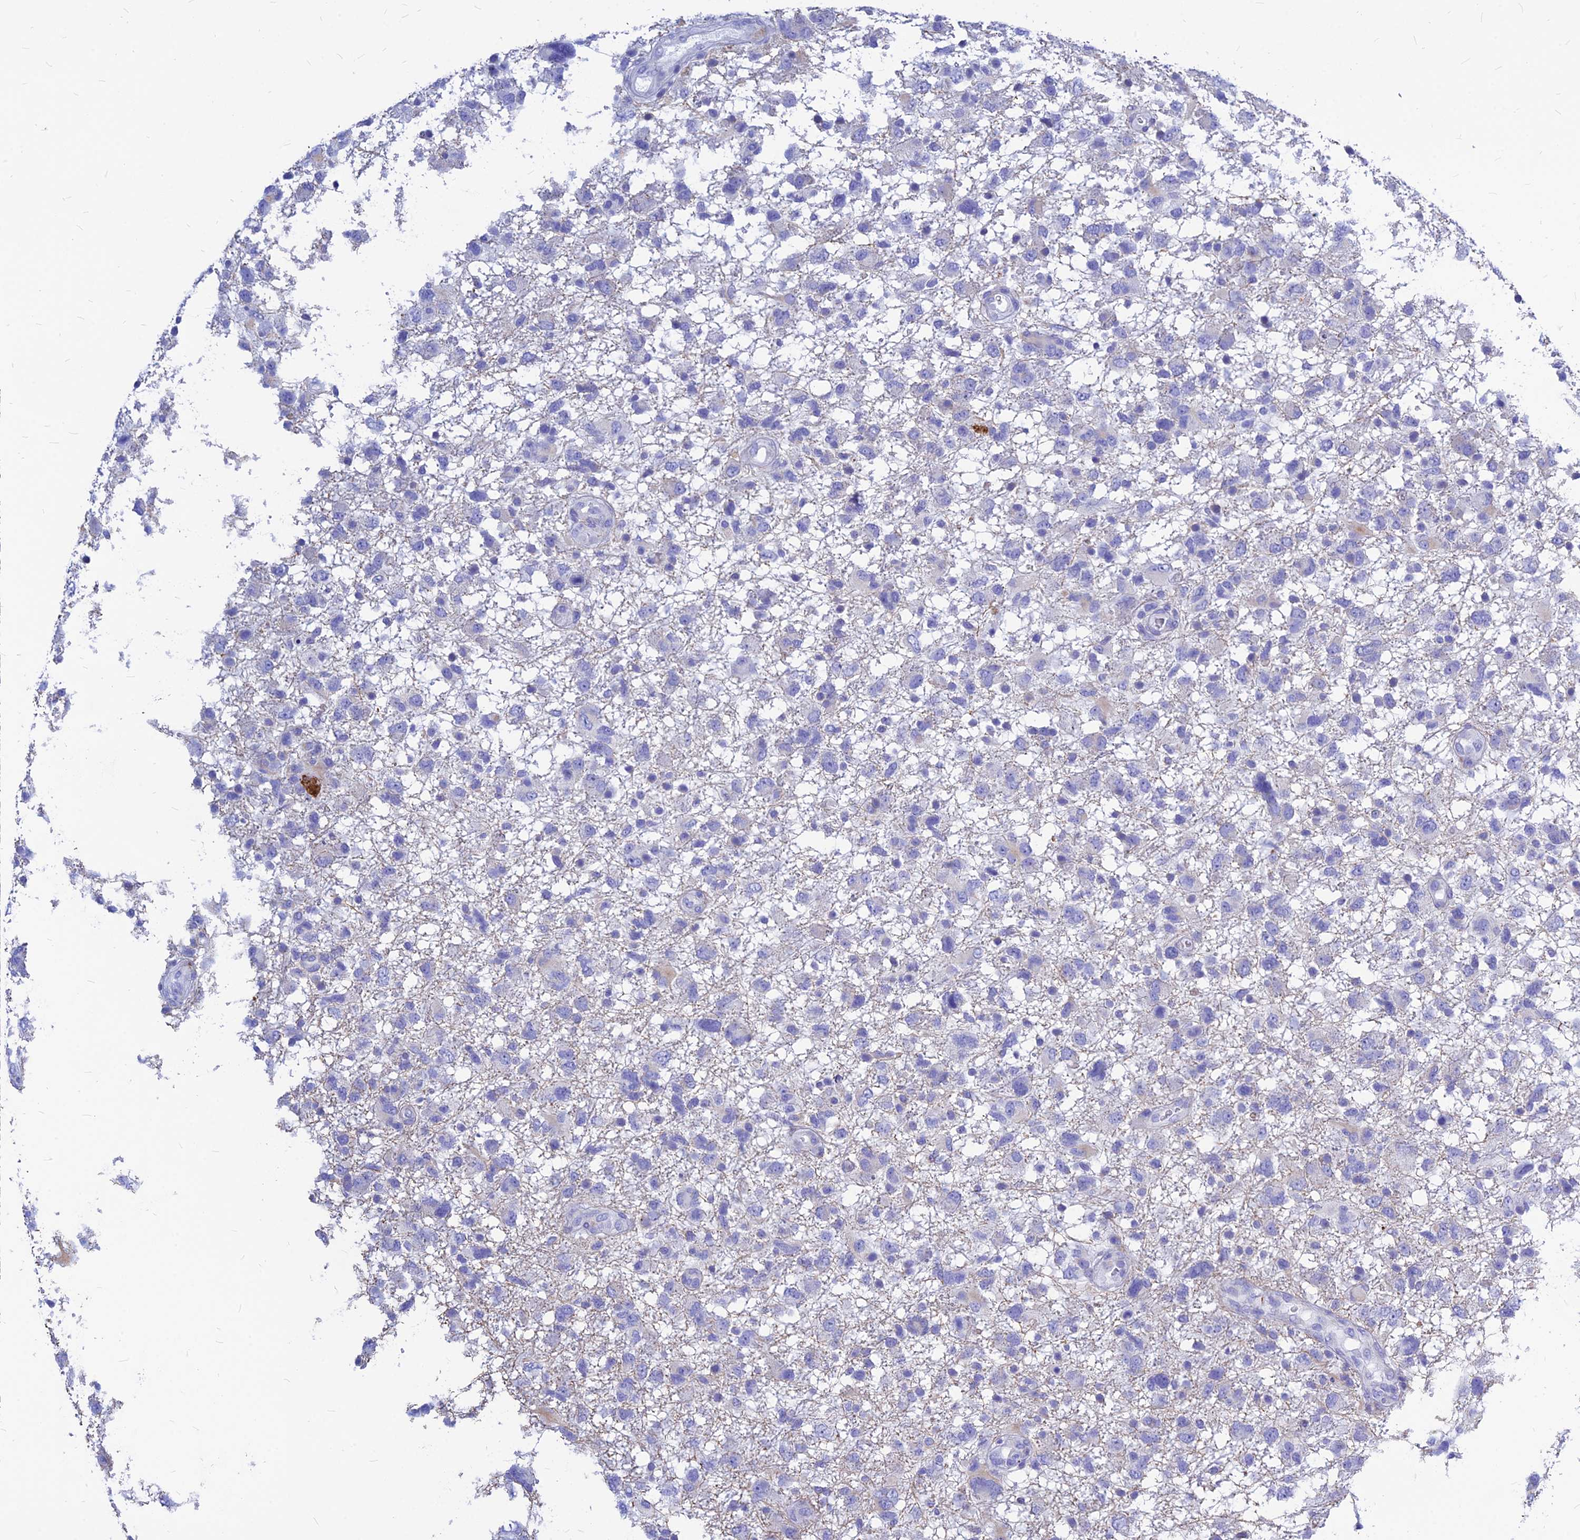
{"staining": {"intensity": "negative", "quantity": "none", "location": "none"}, "tissue": "glioma", "cell_type": "Tumor cells", "image_type": "cancer", "snomed": [{"axis": "morphology", "description": "Glioma, malignant, High grade"}, {"axis": "topography", "description": "Brain"}], "caption": "The immunohistochemistry image has no significant positivity in tumor cells of high-grade glioma (malignant) tissue.", "gene": "CNOT6", "patient": {"sex": "male", "age": 61}}